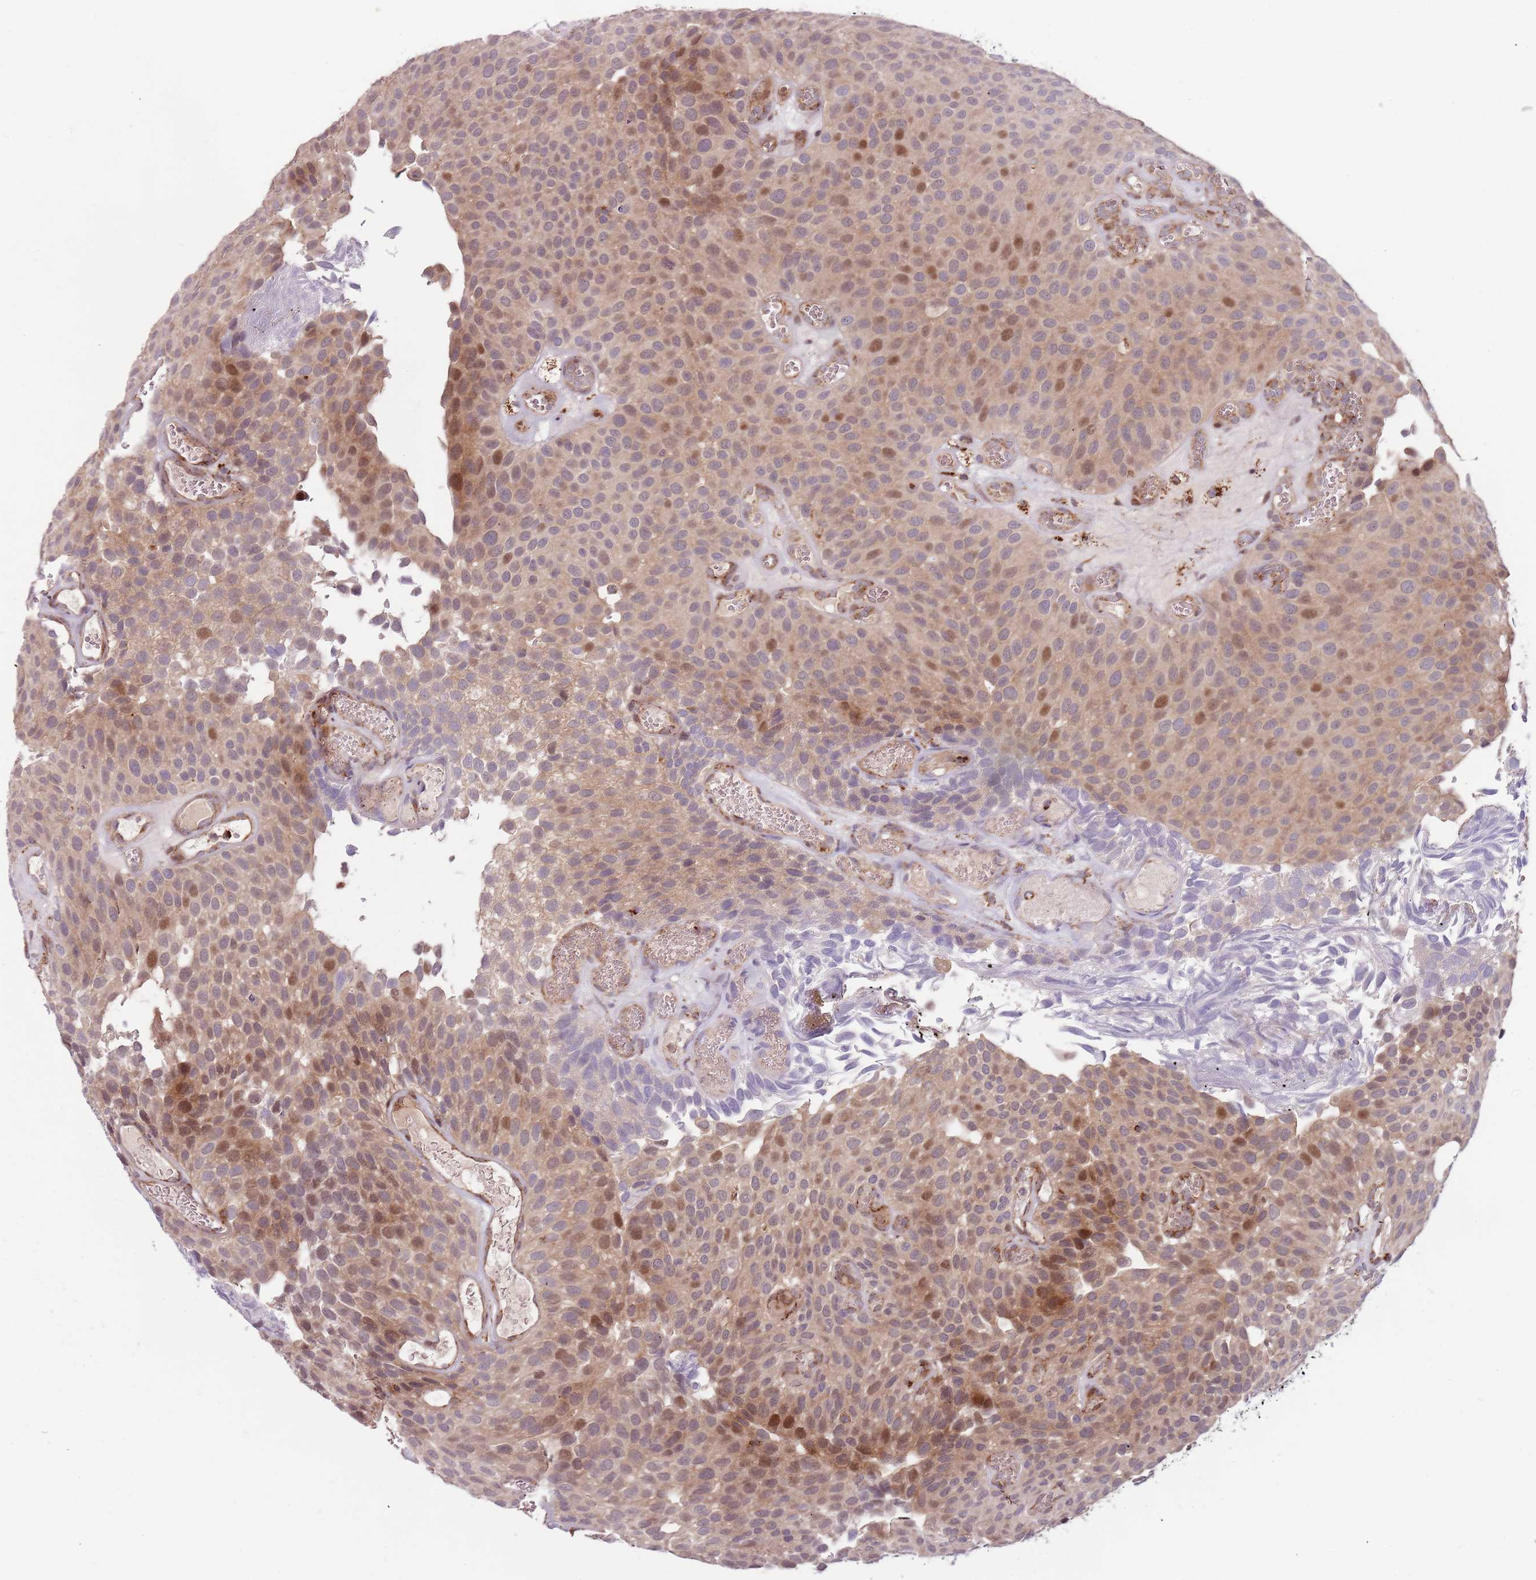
{"staining": {"intensity": "moderate", "quantity": "25%-75%", "location": "cytoplasmic/membranous,nuclear"}, "tissue": "urothelial cancer", "cell_type": "Tumor cells", "image_type": "cancer", "snomed": [{"axis": "morphology", "description": "Urothelial carcinoma, Low grade"}, {"axis": "topography", "description": "Urinary bladder"}], "caption": "There is medium levels of moderate cytoplasmic/membranous and nuclear staining in tumor cells of urothelial cancer, as demonstrated by immunohistochemical staining (brown color).", "gene": "ULK3", "patient": {"sex": "male", "age": 89}}